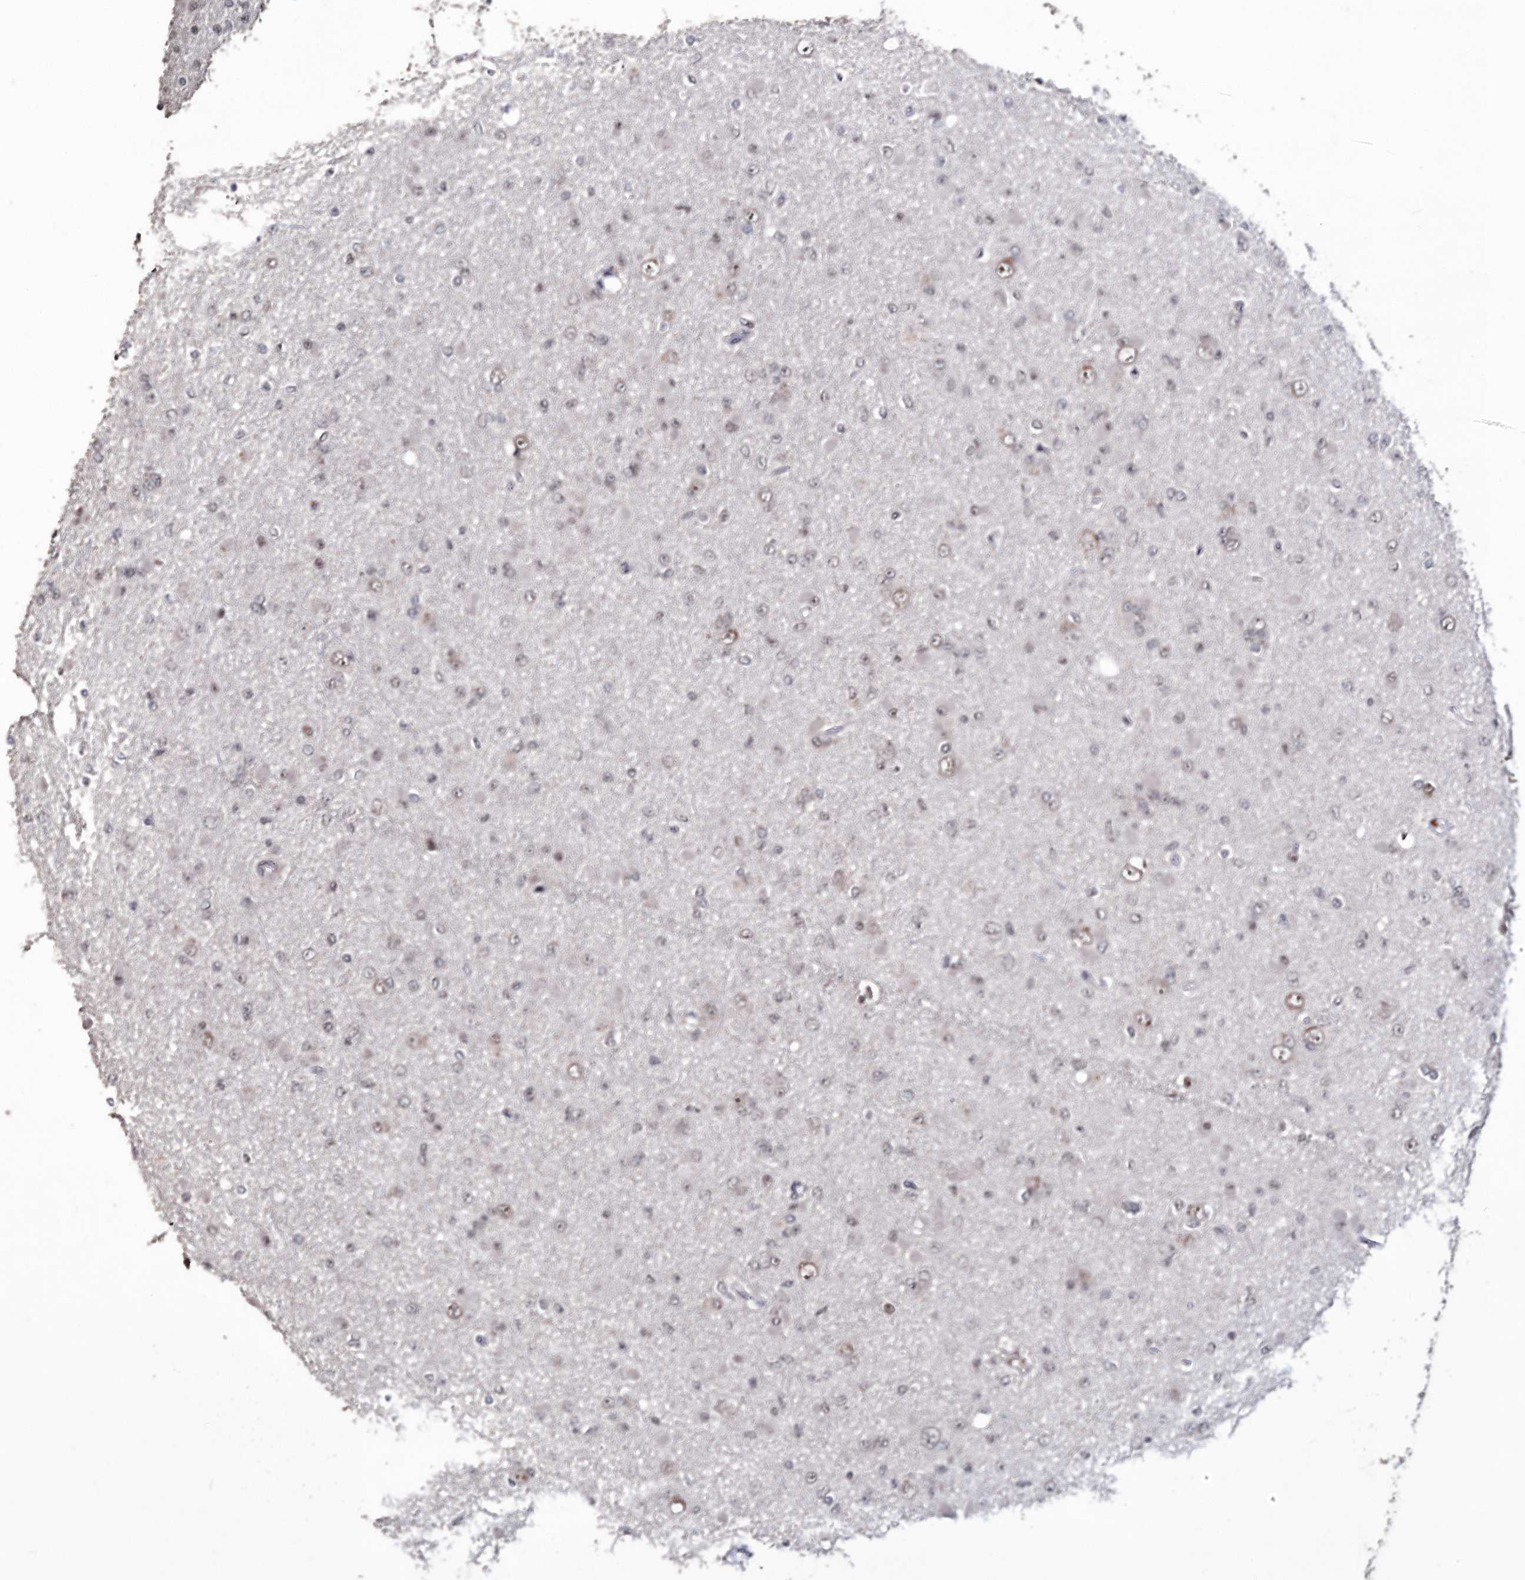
{"staining": {"intensity": "weak", "quantity": "25%-75%", "location": "nuclear"}, "tissue": "glioma", "cell_type": "Tumor cells", "image_type": "cancer", "snomed": [{"axis": "morphology", "description": "Glioma, malignant, Low grade"}, {"axis": "topography", "description": "Brain"}], "caption": "Weak nuclear staining for a protein is appreciated in approximately 25%-75% of tumor cells of malignant low-grade glioma using immunohistochemistry (IHC).", "gene": "VGLL4", "patient": {"sex": "female", "age": 22}}